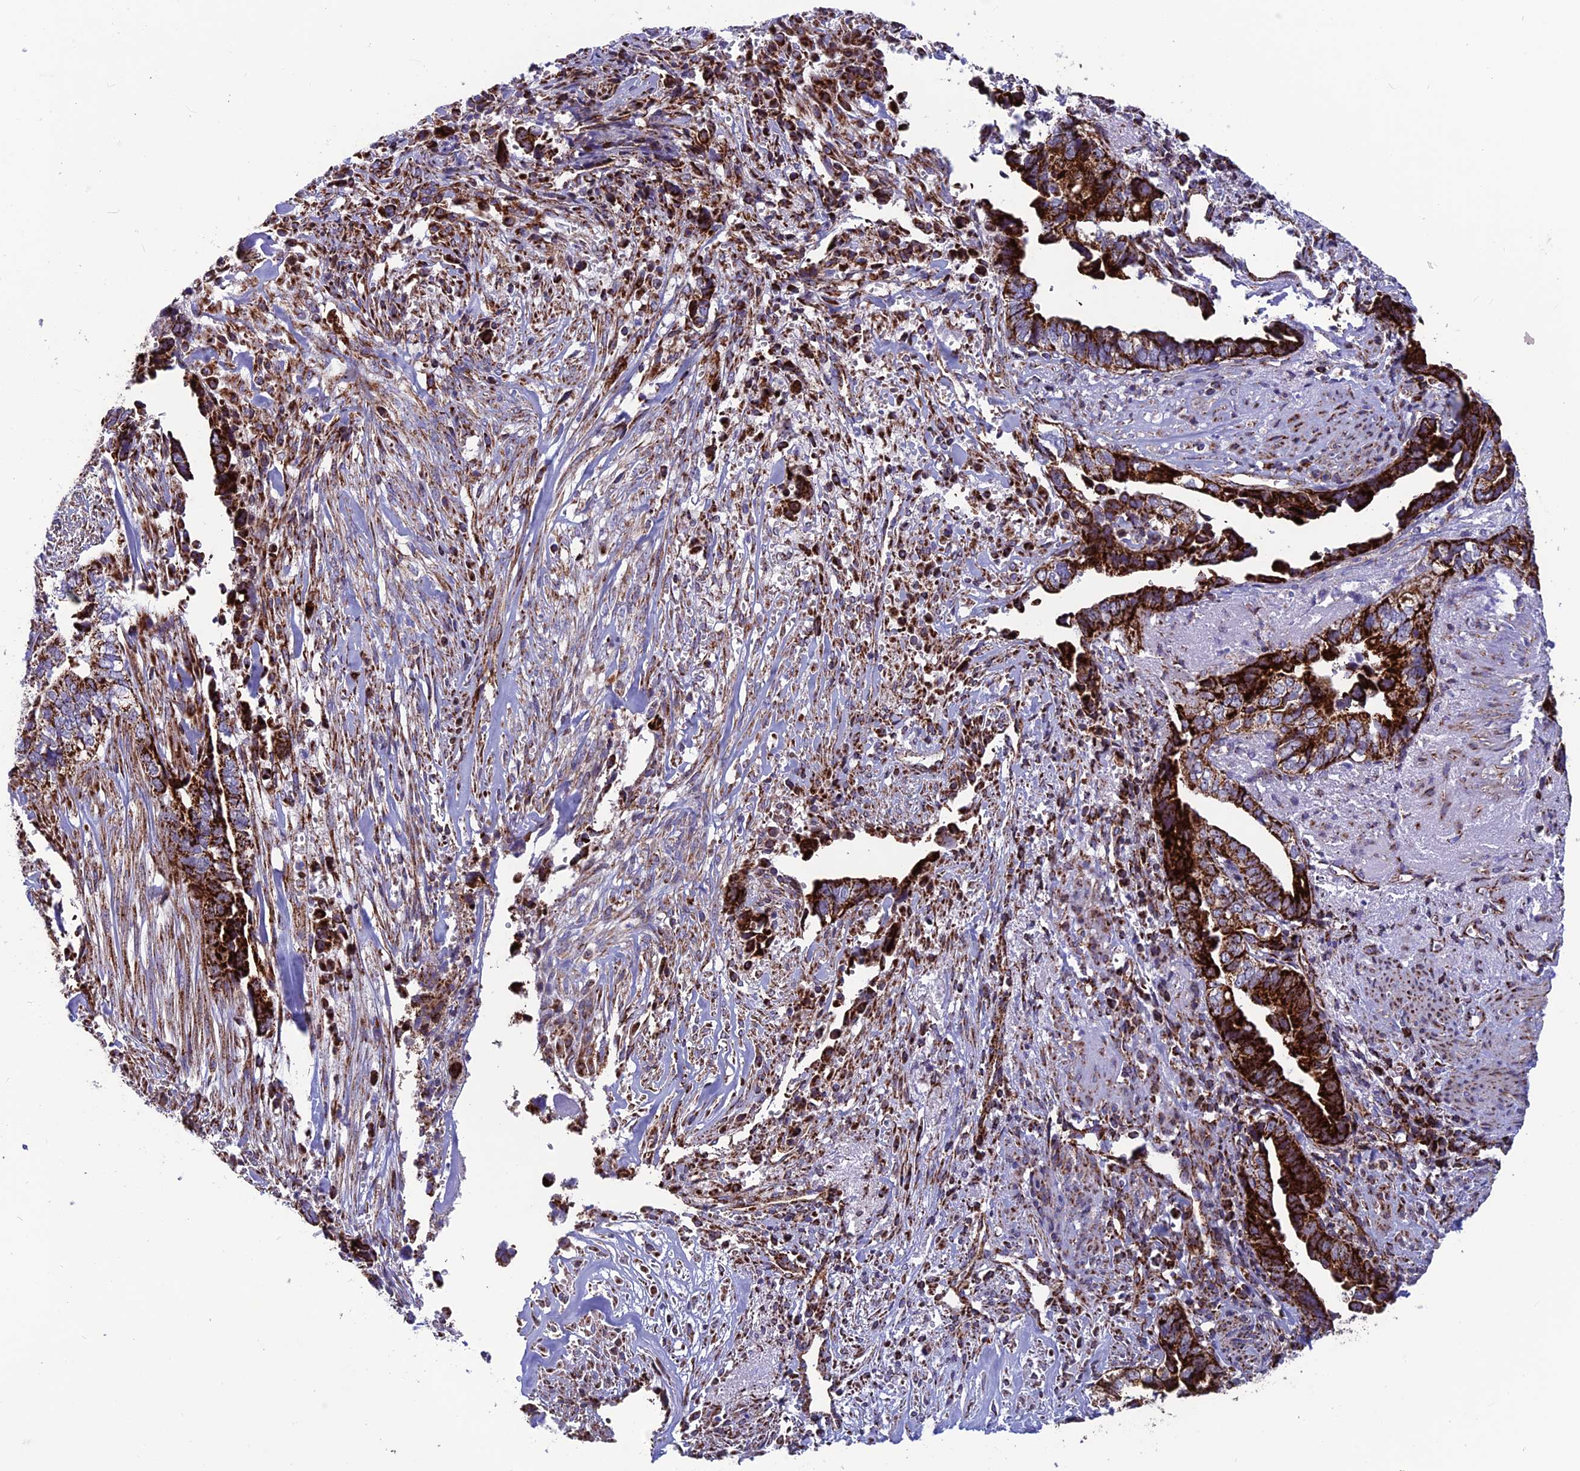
{"staining": {"intensity": "strong", "quantity": ">75%", "location": "cytoplasmic/membranous"}, "tissue": "liver cancer", "cell_type": "Tumor cells", "image_type": "cancer", "snomed": [{"axis": "morphology", "description": "Cholangiocarcinoma"}, {"axis": "topography", "description": "Liver"}], "caption": "Immunohistochemistry (IHC) histopathology image of neoplastic tissue: human liver cholangiocarcinoma stained using IHC shows high levels of strong protein expression localized specifically in the cytoplasmic/membranous of tumor cells, appearing as a cytoplasmic/membranous brown color.", "gene": "MRPS18B", "patient": {"sex": "female", "age": 79}}